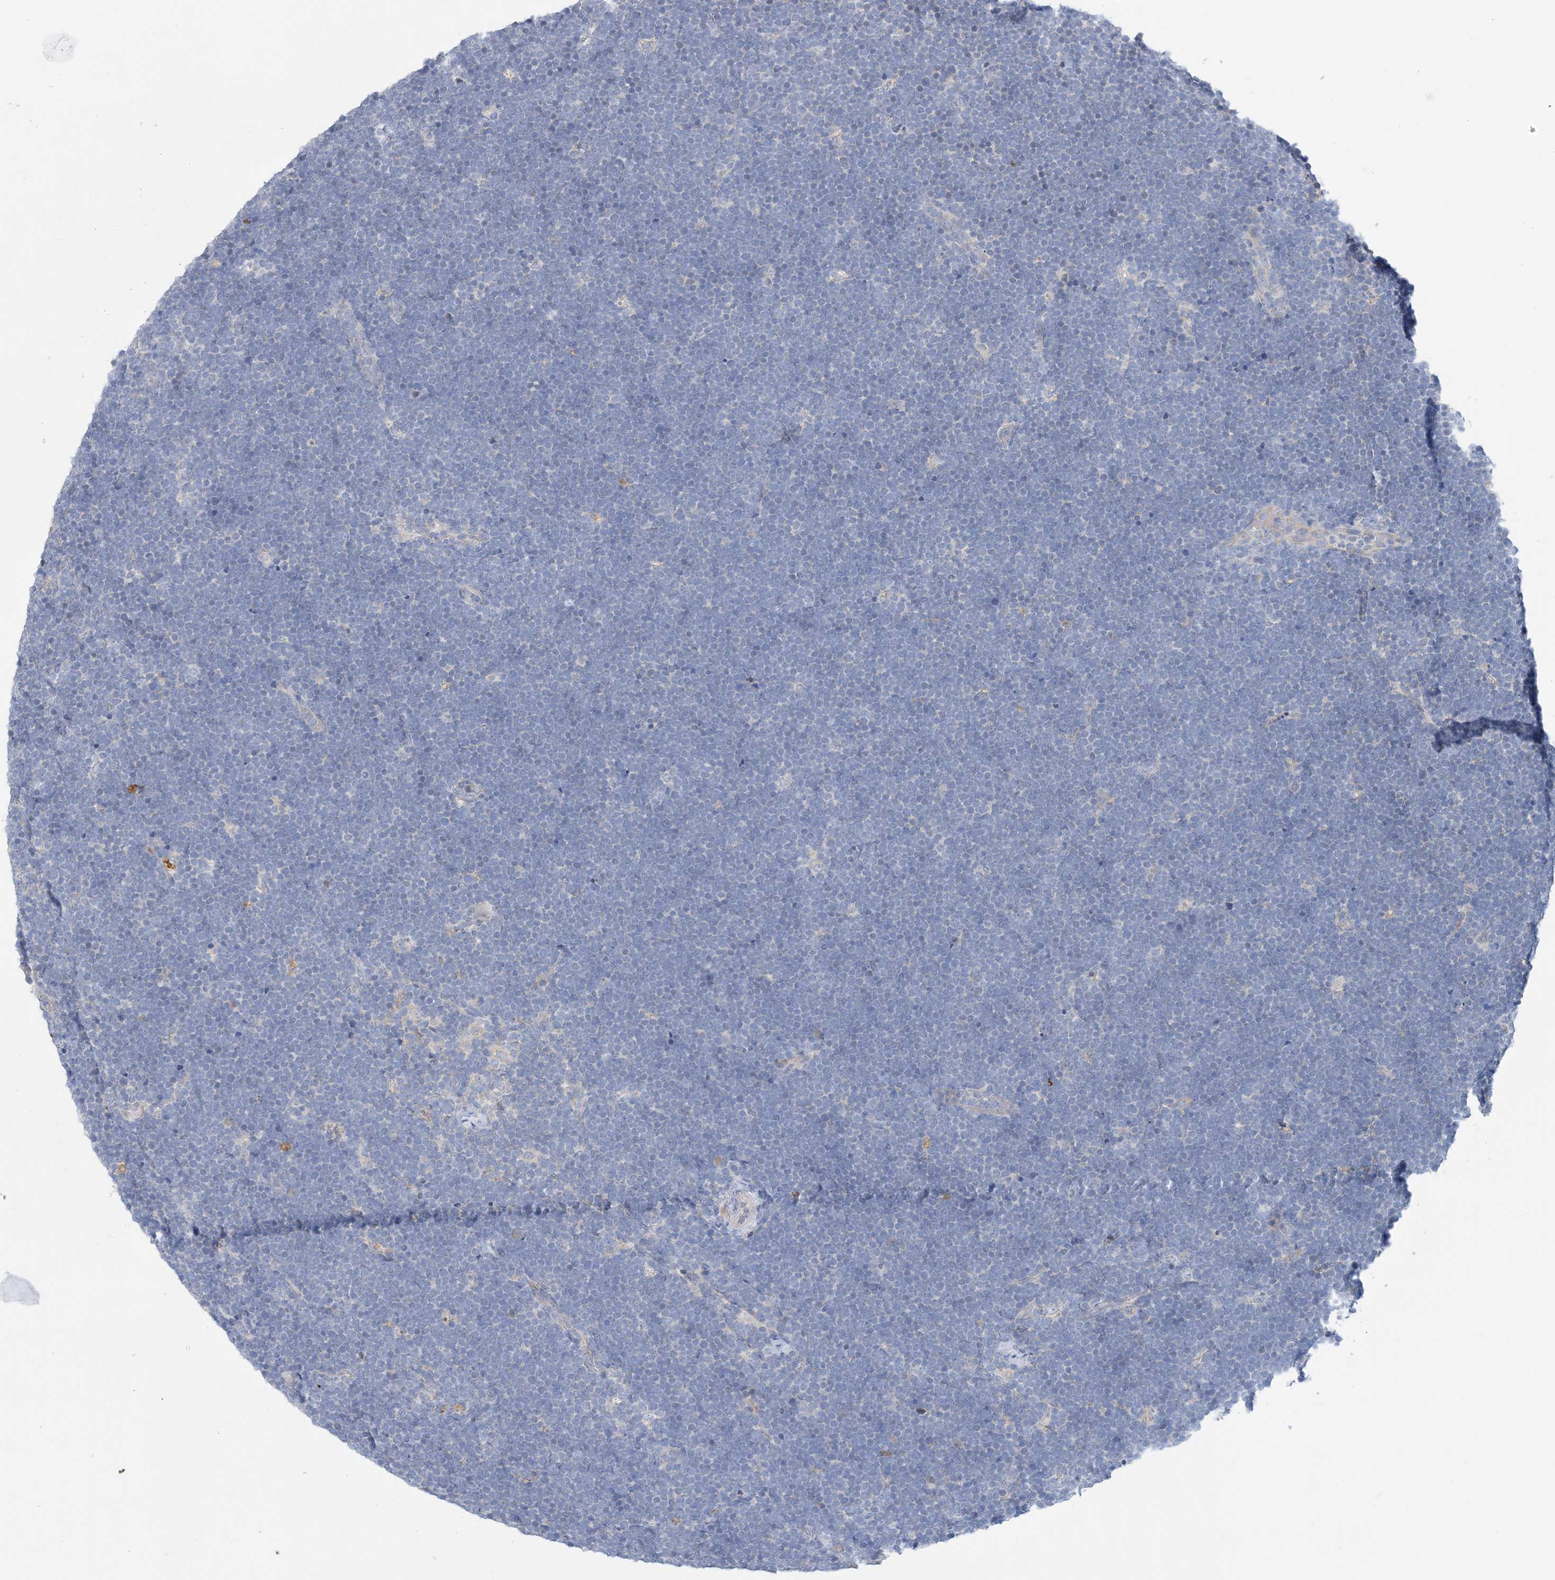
{"staining": {"intensity": "negative", "quantity": "none", "location": "none"}, "tissue": "lymphoma", "cell_type": "Tumor cells", "image_type": "cancer", "snomed": [{"axis": "morphology", "description": "Malignant lymphoma, non-Hodgkin's type, High grade"}, {"axis": "topography", "description": "Lymph node"}], "caption": "Immunohistochemical staining of human malignant lymphoma, non-Hodgkin's type (high-grade) demonstrates no significant expression in tumor cells. (Immunohistochemistry, brightfield microscopy, high magnification).", "gene": "ZCCHC18", "patient": {"sex": "male", "age": 13}}